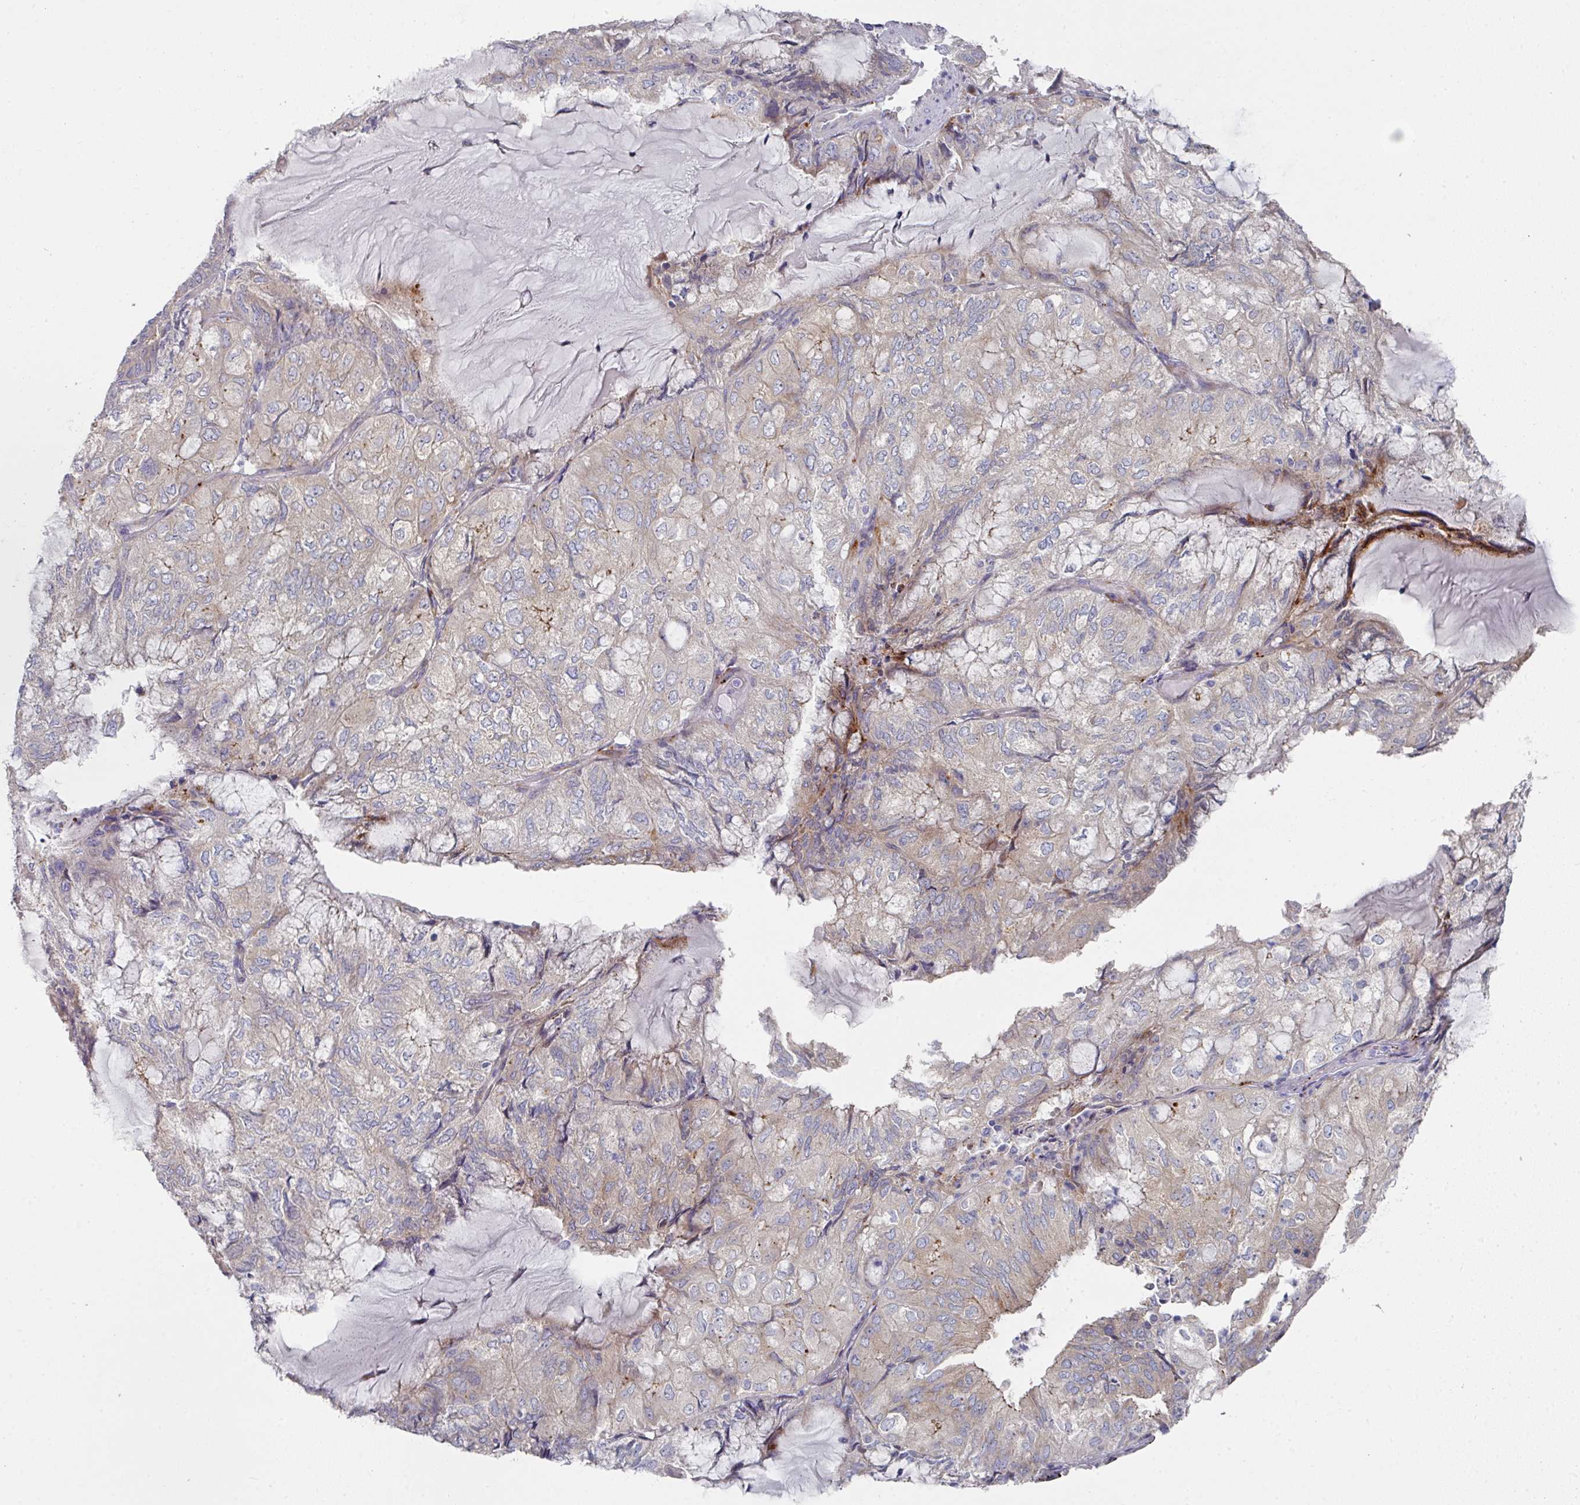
{"staining": {"intensity": "weak", "quantity": "25%-75%", "location": "cytoplasmic/membranous"}, "tissue": "endometrial cancer", "cell_type": "Tumor cells", "image_type": "cancer", "snomed": [{"axis": "morphology", "description": "Adenocarcinoma, NOS"}, {"axis": "topography", "description": "Endometrium"}], "caption": "Immunohistochemistry (IHC) (DAB) staining of endometrial cancer exhibits weak cytoplasmic/membranous protein expression in approximately 25%-75% of tumor cells.", "gene": "NT5C1A", "patient": {"sex": "female", "age": 81}}